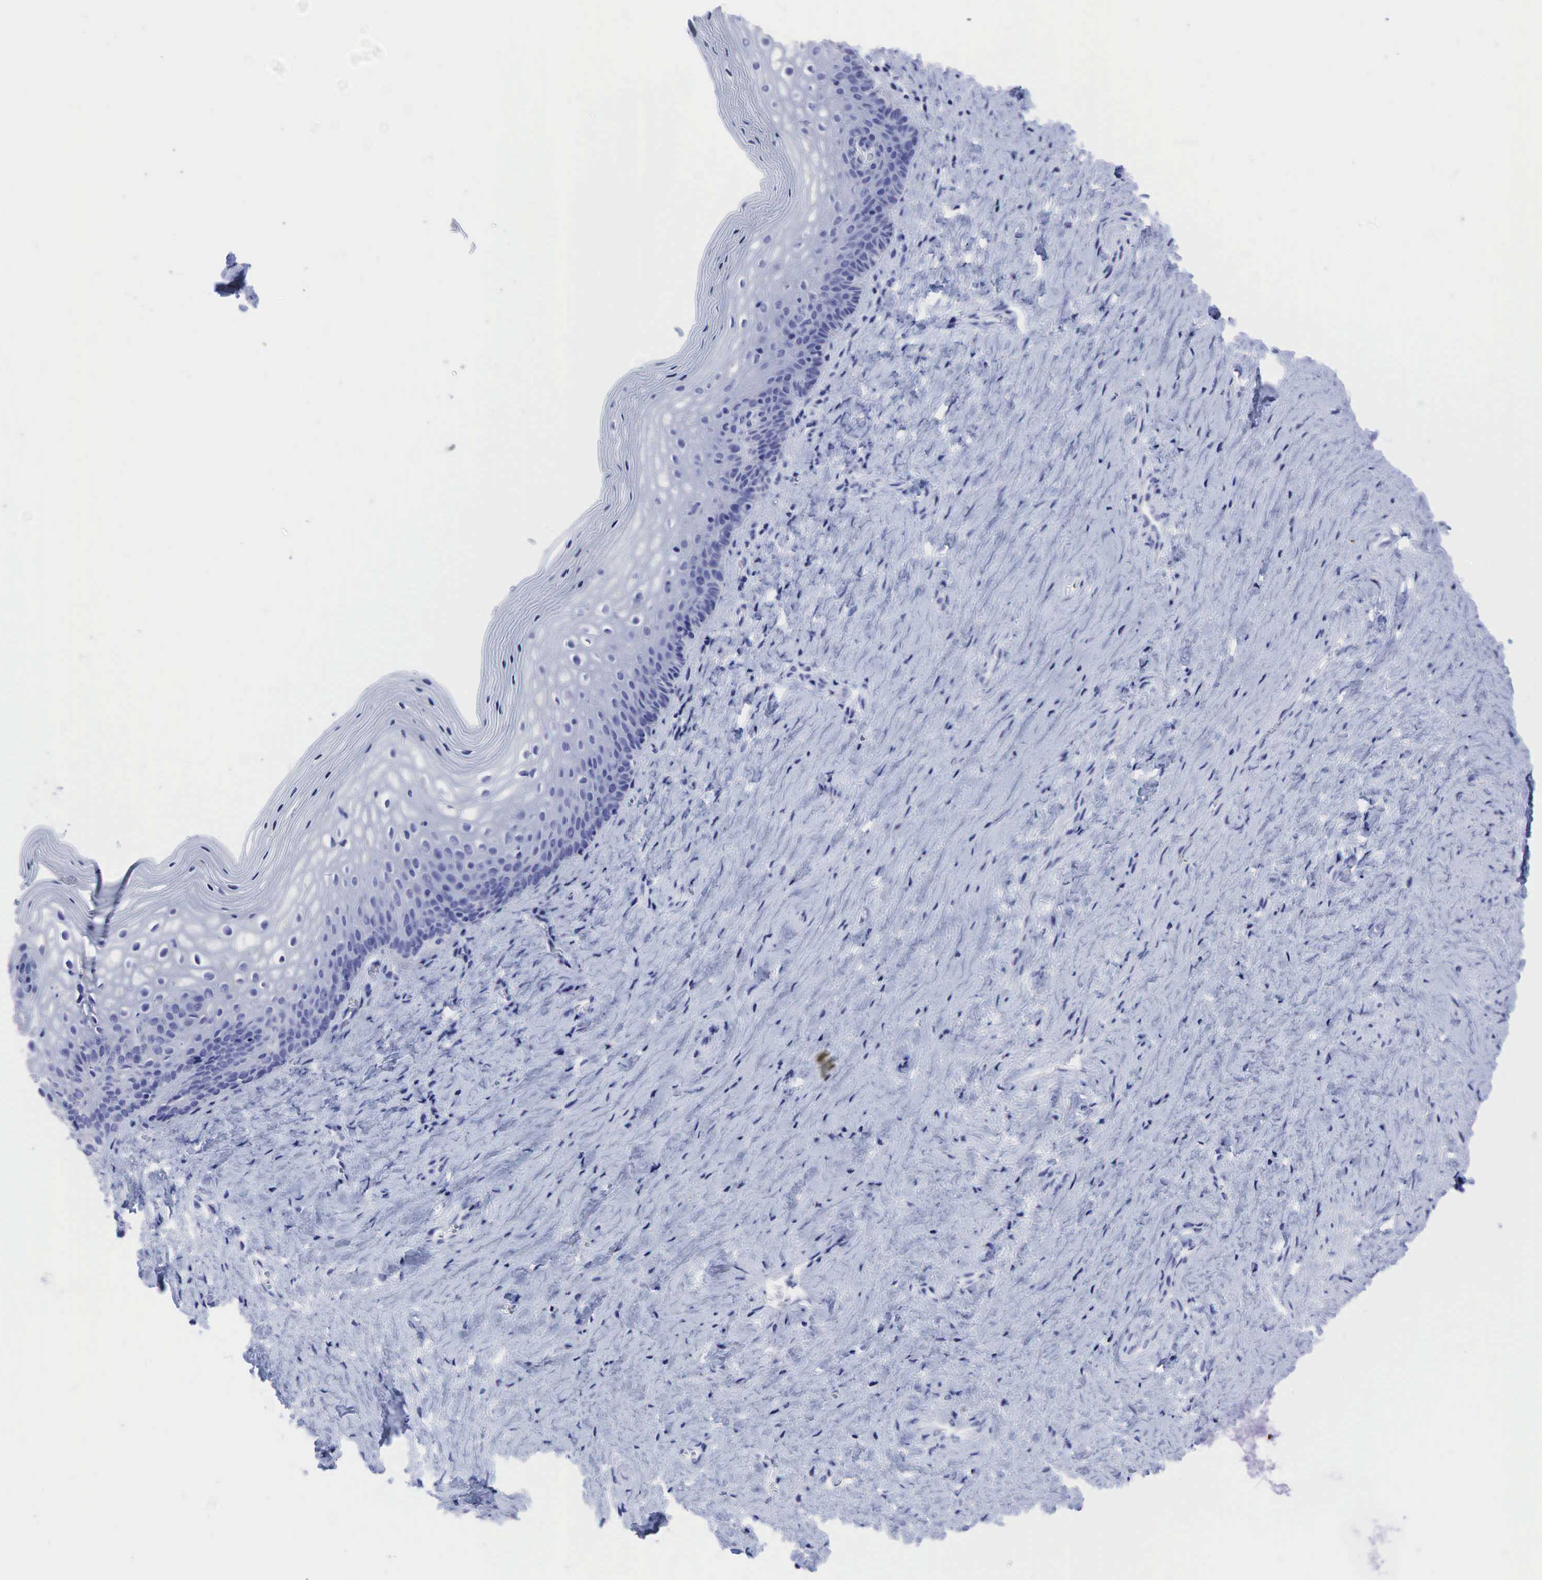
{"staining": {"intensity": "negative", "quantity": "none", "location": "none"}, "tissue": "vagina", "cell_type": "Squamous epithelial cells", "image_type": "normal", "snomed": [{"axis": "morphology", "description": "Normal tissue, NOS"}, {"axis": "topography", "description": "Vagina"}], "caption": "Immunohistochemistry (IHC) micrograph of unremarkable human vagina stained for a protein (brown), which exhibits no expression in squamous epithelial cells.", "gene": "TNFRSF8", "patient": {"sex": "female", "age": 46}}